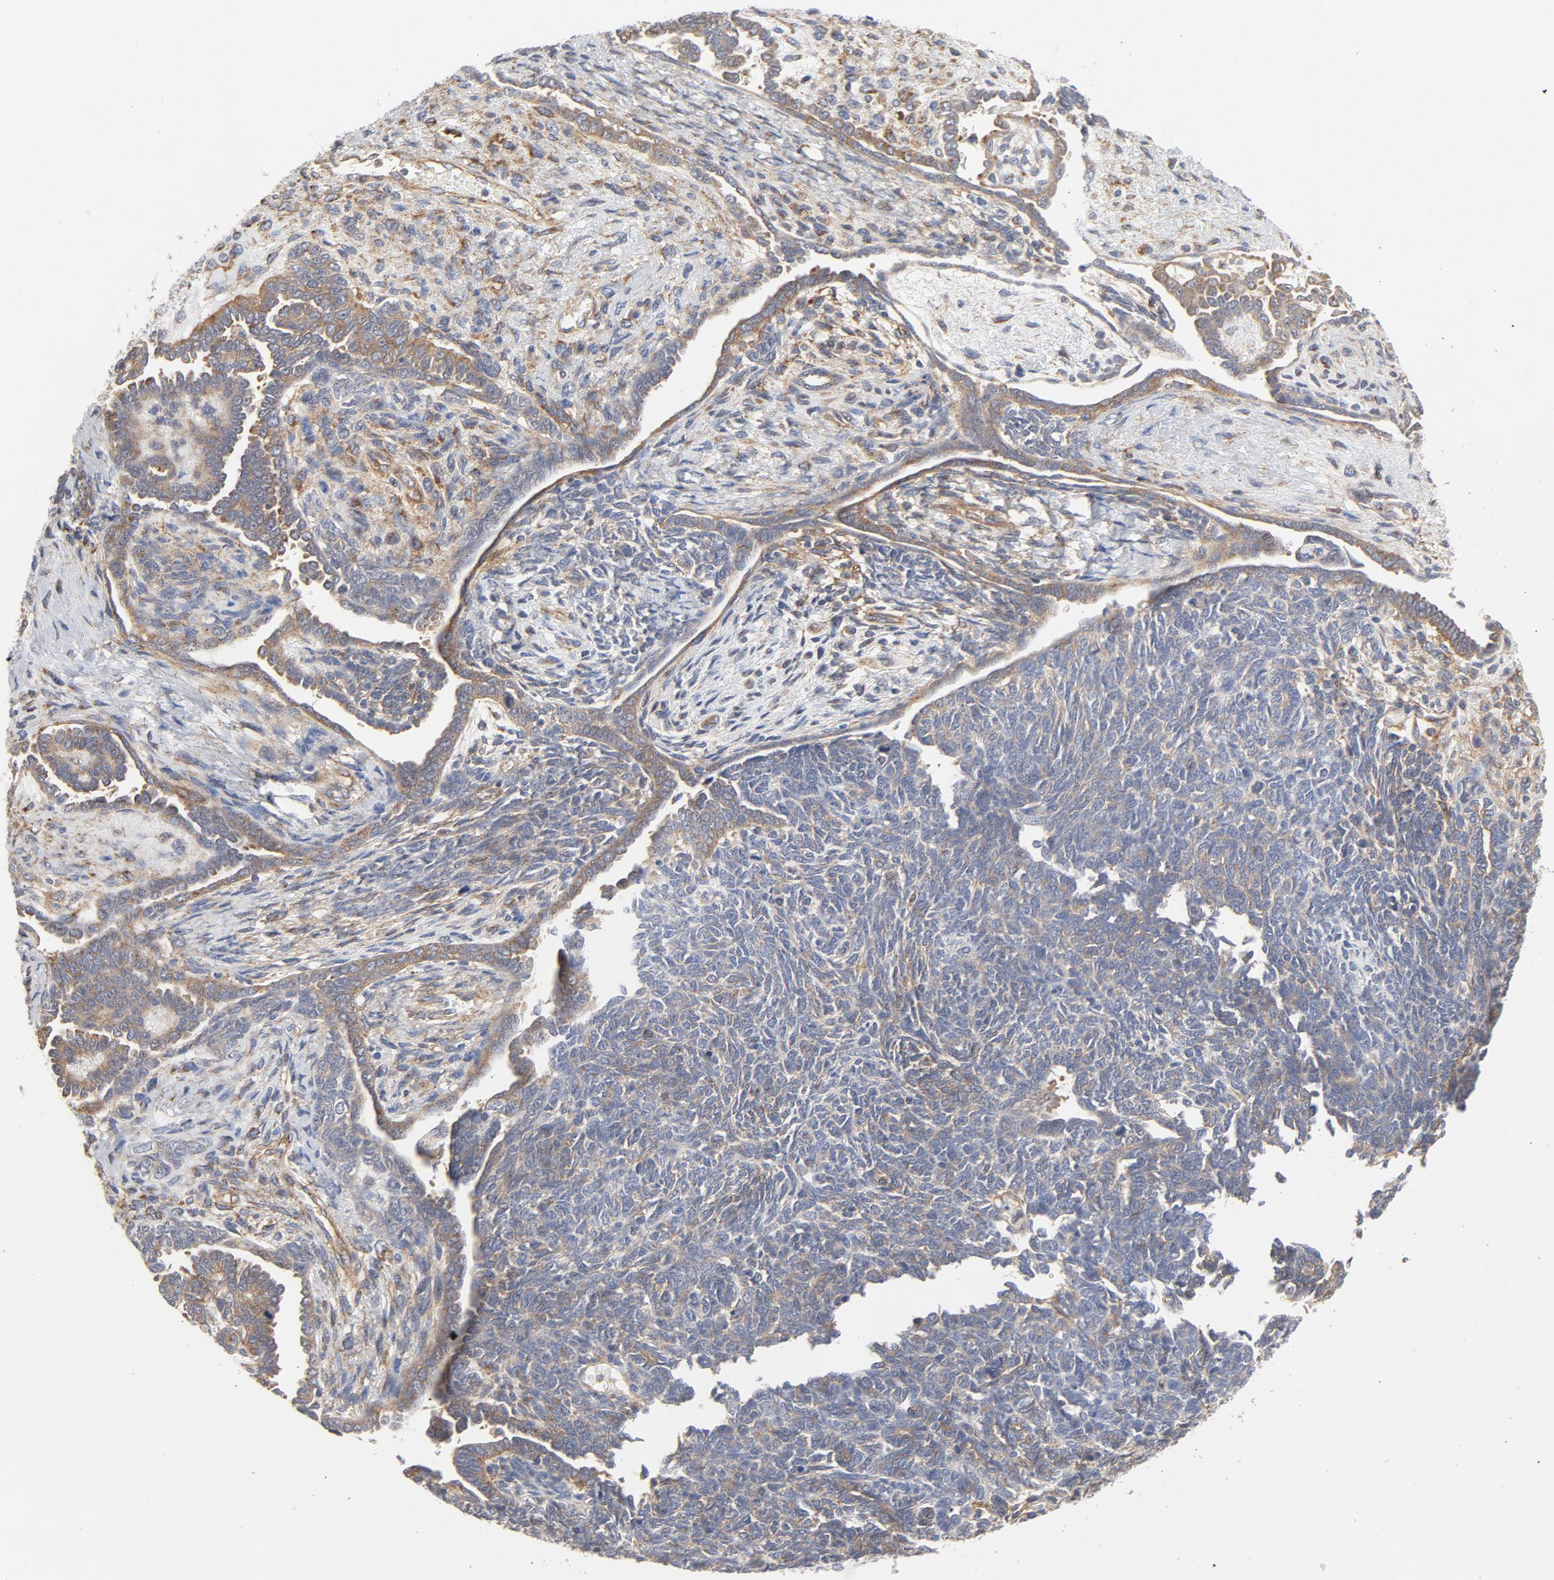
{"staining": {"intensity": "moderate", "quantity": ">75%", "location": "cytoplasmic/membranous"}, "tissue": "endometrial cancer", "cell_type": "Tumor cells", "image_type": "cancer", "snomed": [{"axis": "morphology", "description": "Neoplasm, malignant, NOS"}, {"axis": "topography", "description": "Endometrium"}], "caption": "Endometrial cancer was stained to show a protein in brown. There is medium levels of moderate cytoplasmic/membranous positivity in approximately >75% of tumor cells.", "gene": "AP2A1", "patient": {"sex": "female", "age": 74}}